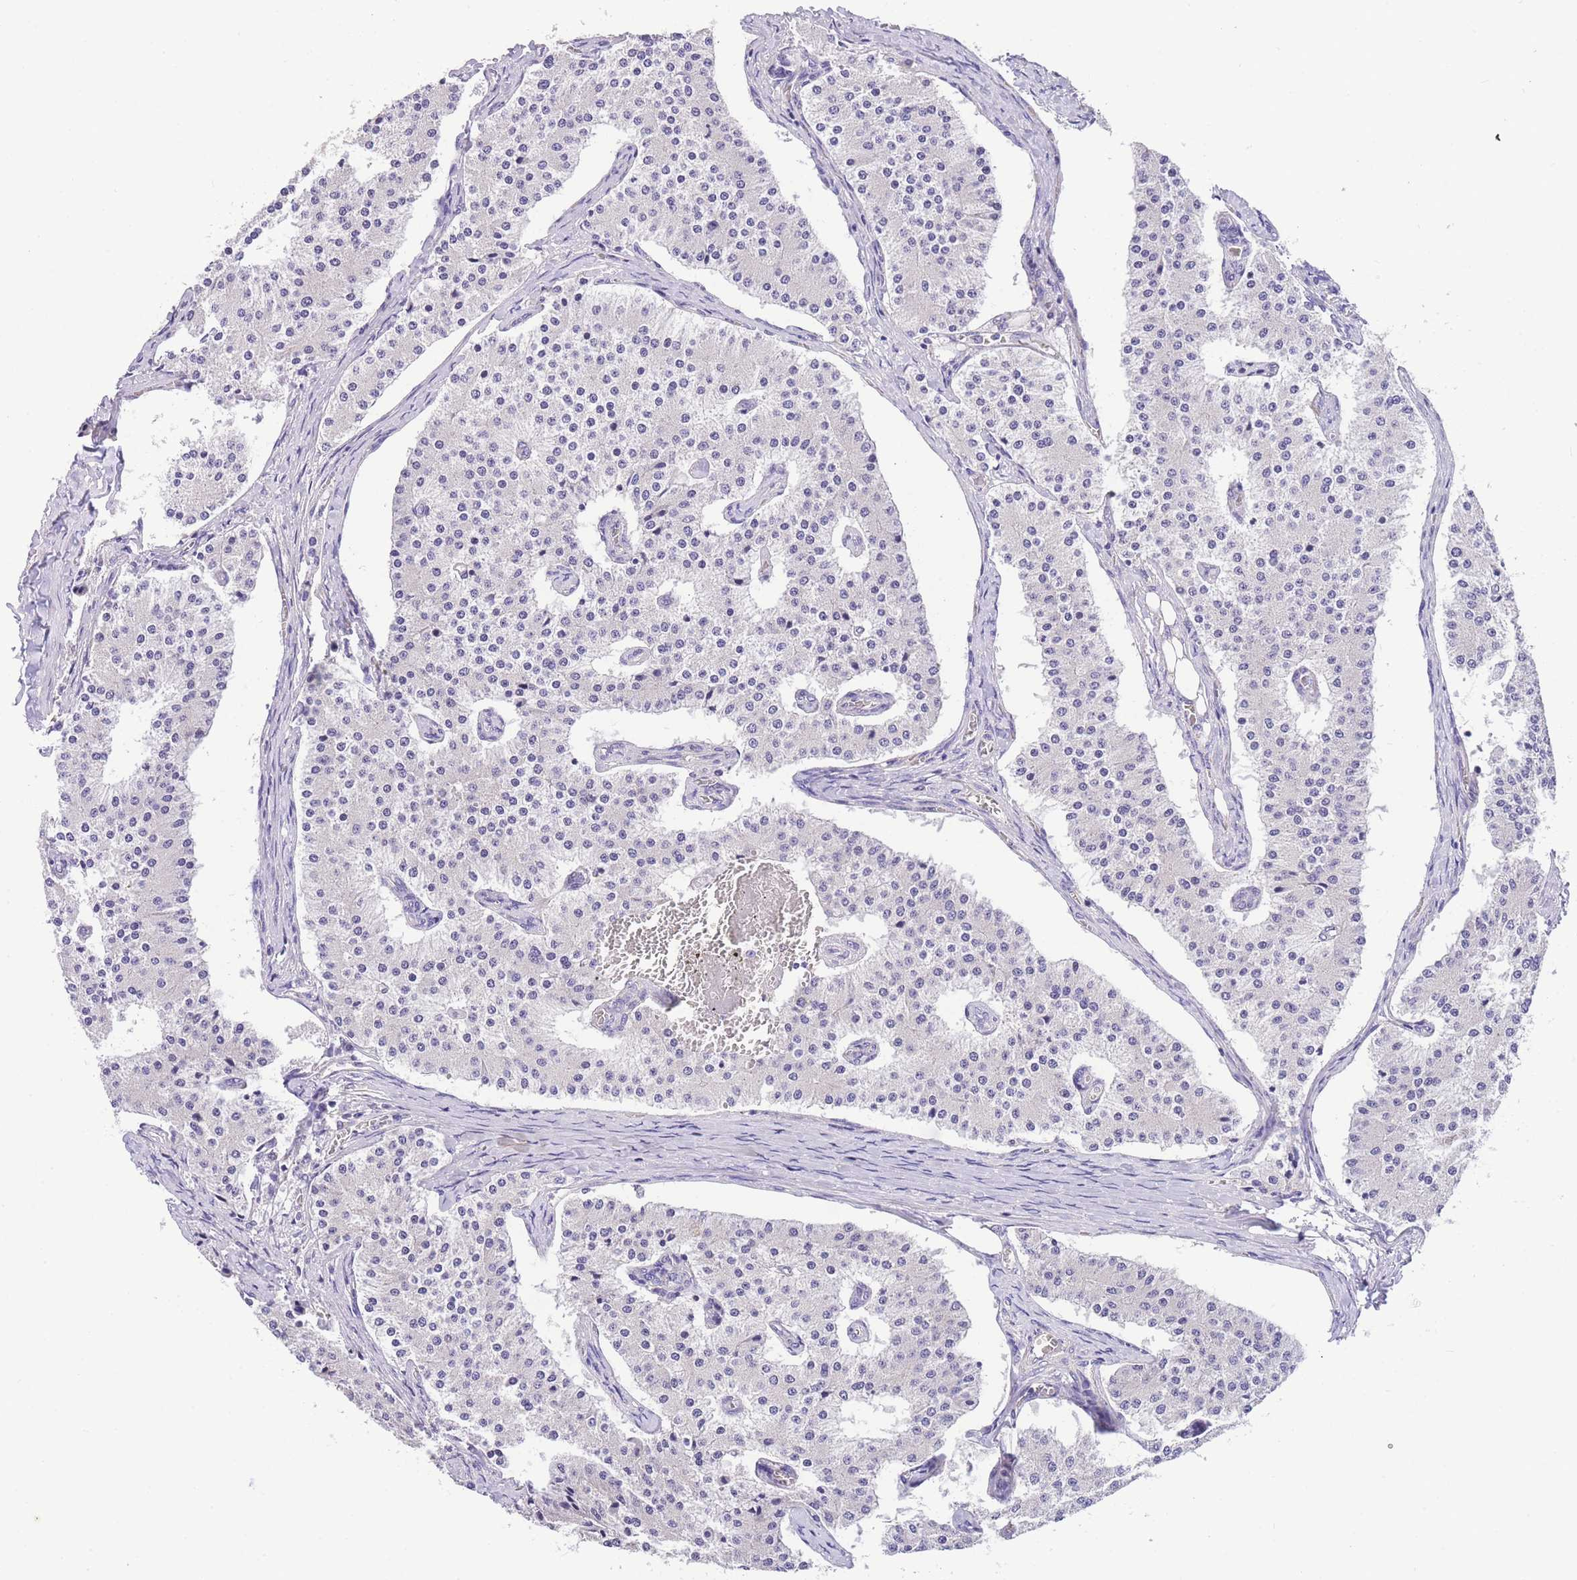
{"staining": {"intensity": "negative", "quantity": "none", "location": "none"}, "tissue": "carcinoid", "cell_type": "Tumor cells", "image_type": "cancer", "snomed": [{"axis": "morphology", "description": "Carcinoid, malignant, NOS"}, {"axis": "topography", "description": "Colon"}], "caption": "This is an IHC photomicrograph of carcinoid. There is no expression in tumor cells.", "gene": "SLC35F2", "patient": {"sex": "female", "age": 52}}